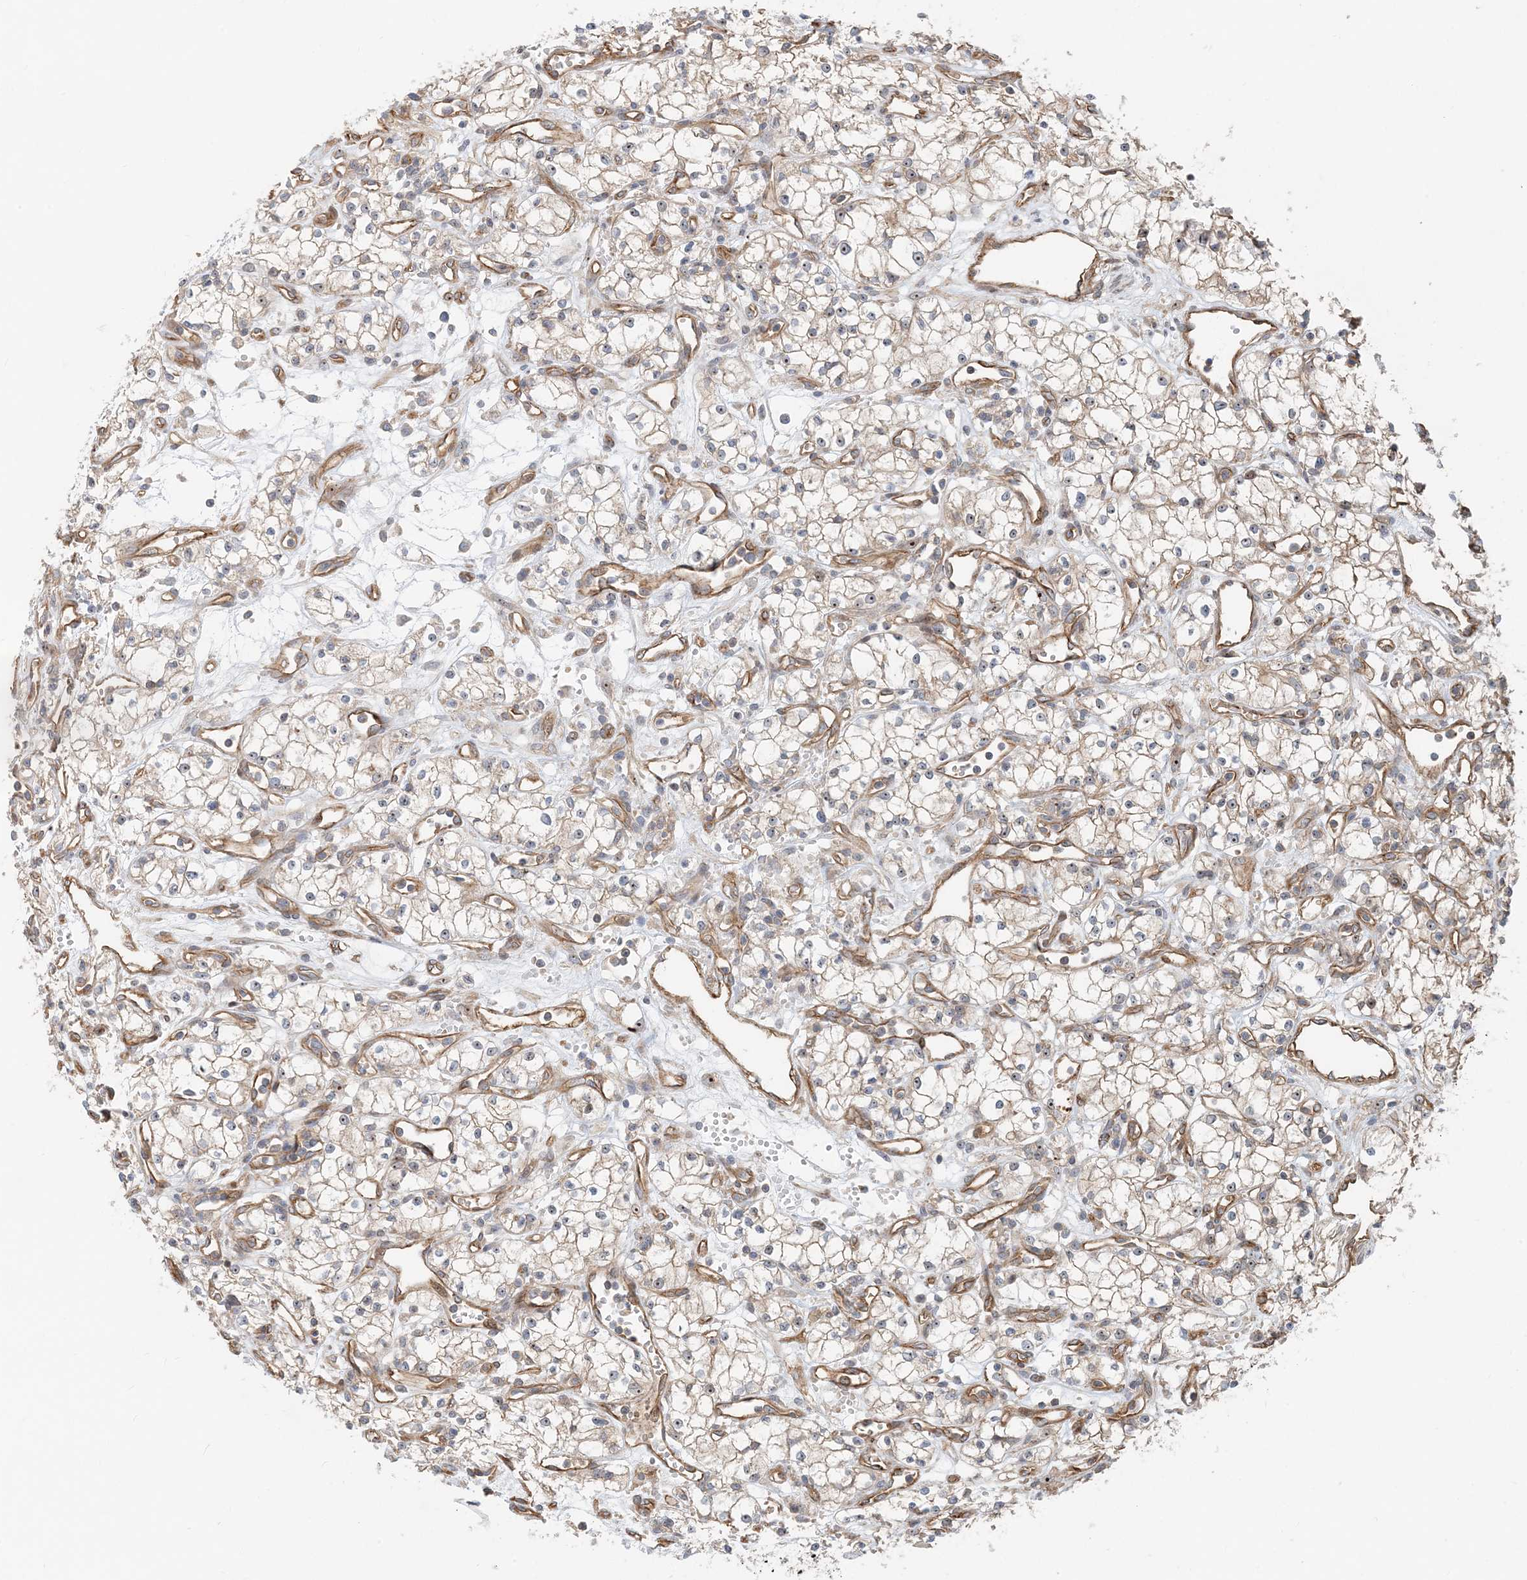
{"staining": {"intensity": "negative", "quantity": "none", "location": "none"}, "tissue": "renal cancer", "cell_type": "Tumor cells", "image_type": "cancer", "snomed": [{"axis": "morphology", "description": "Adenocarcinoma, NOS"}, {"axis": "topography", "description": "Kidney"}], "caption": "The photomicrograph demonstrates no staining of tumor cells in renal cancer. Brightfield microscopy of immunohistochemistry stained with DAB (3,3'-diaminobenzidine) (brown) and hematoxylin (blue), captured at high magnification.", "gene": "MYL5", "patient": {"sex": "male", "age": 59}}